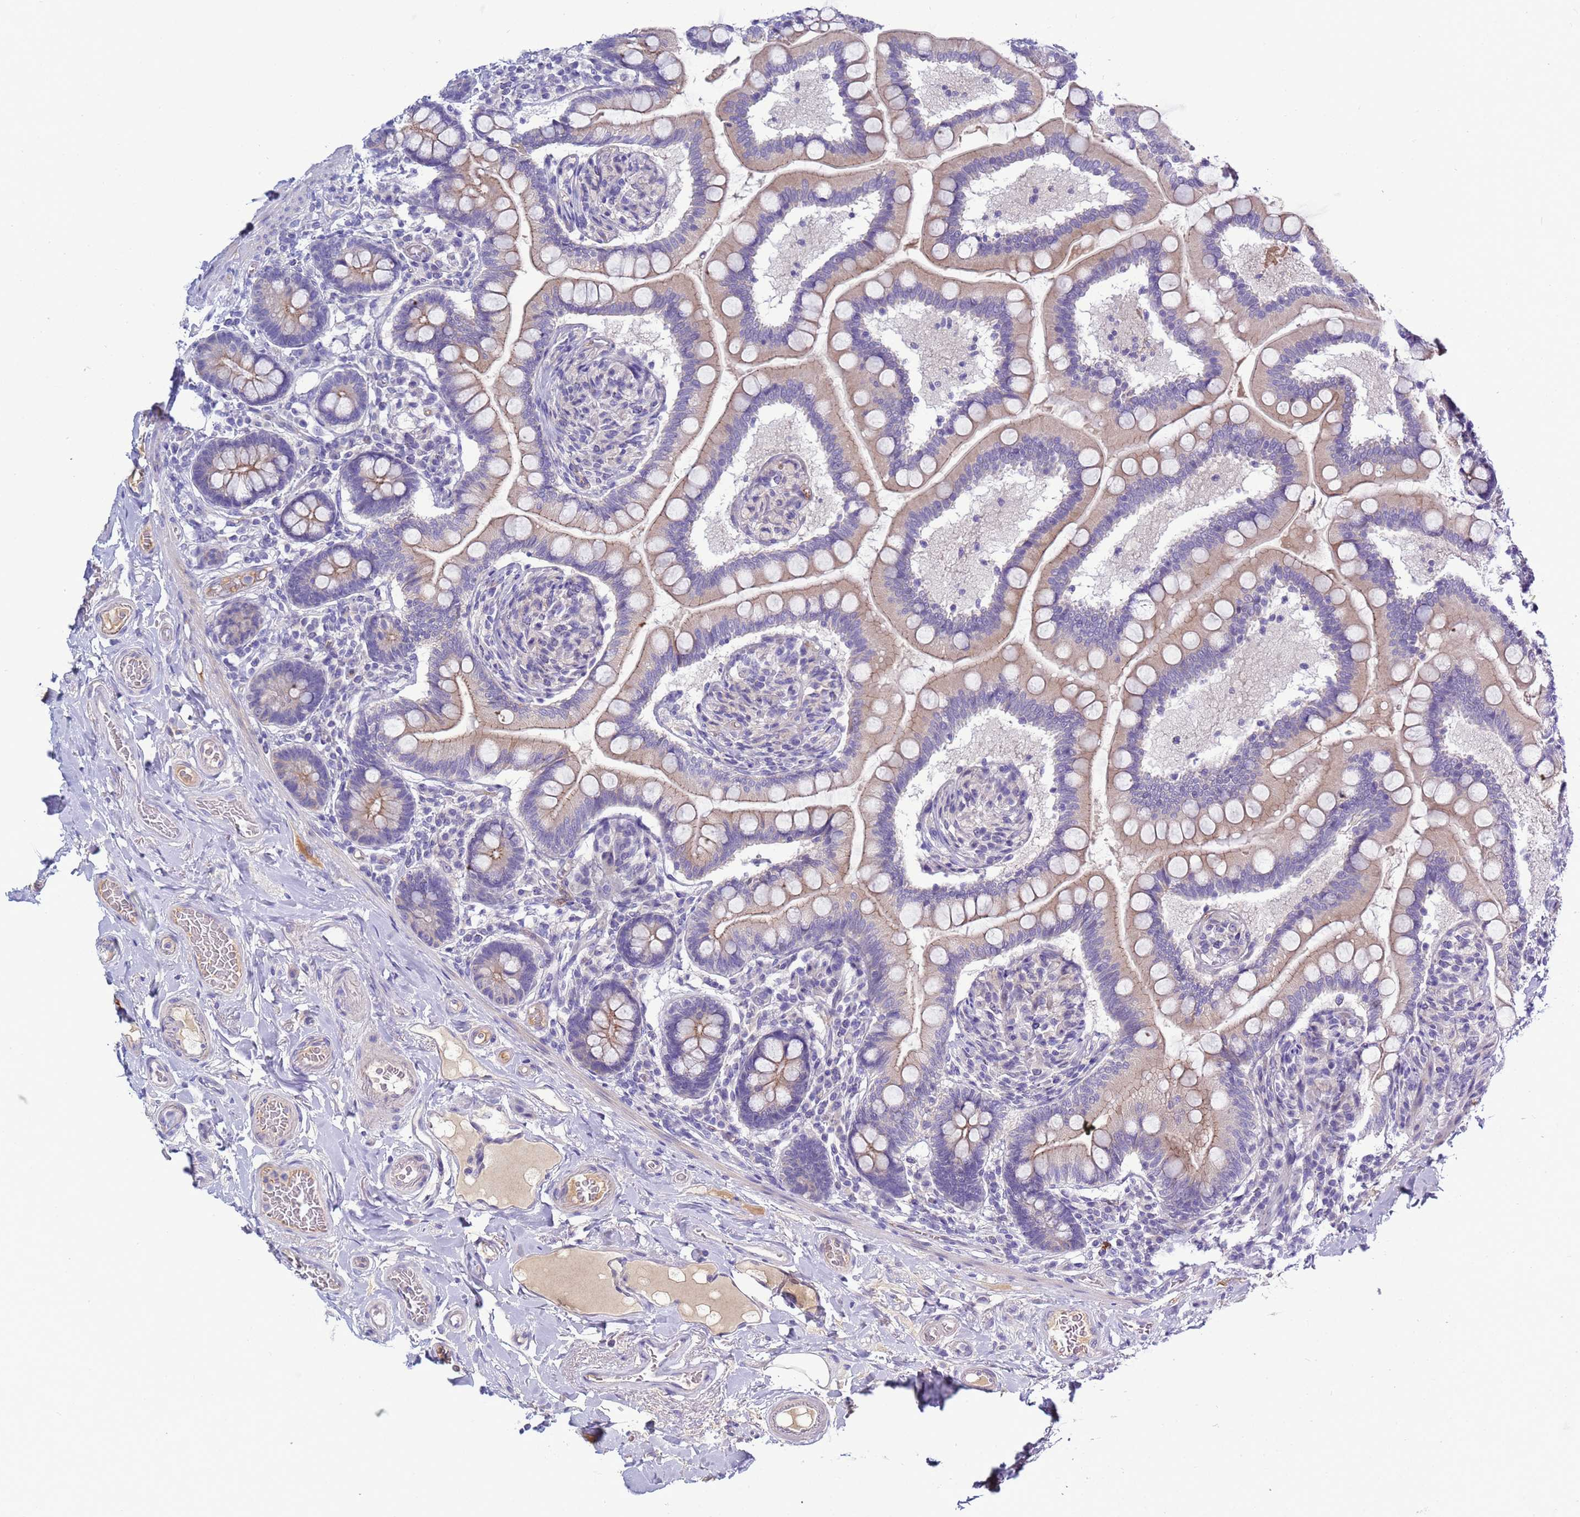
{"staining": {"intensity": "weak", "quantity": ">75%", "location": "cytoplasmic/membranous"}, "tissue": "small intestine", "cell_type": "Glandular cells", "image_type": "normal", "snomed": [{"axis": "morphology", "description": "Normal tissue, NOS"}, {"axis": "topography", "description": "Small intestine"}], "caption": "A low amount of weak cytoplasmic/membranous expression is present in about >75% of glandular cells in unremarkable small intestine.", "gene": "C4orf46", "patient": {"sex": "female", "age": 64}}